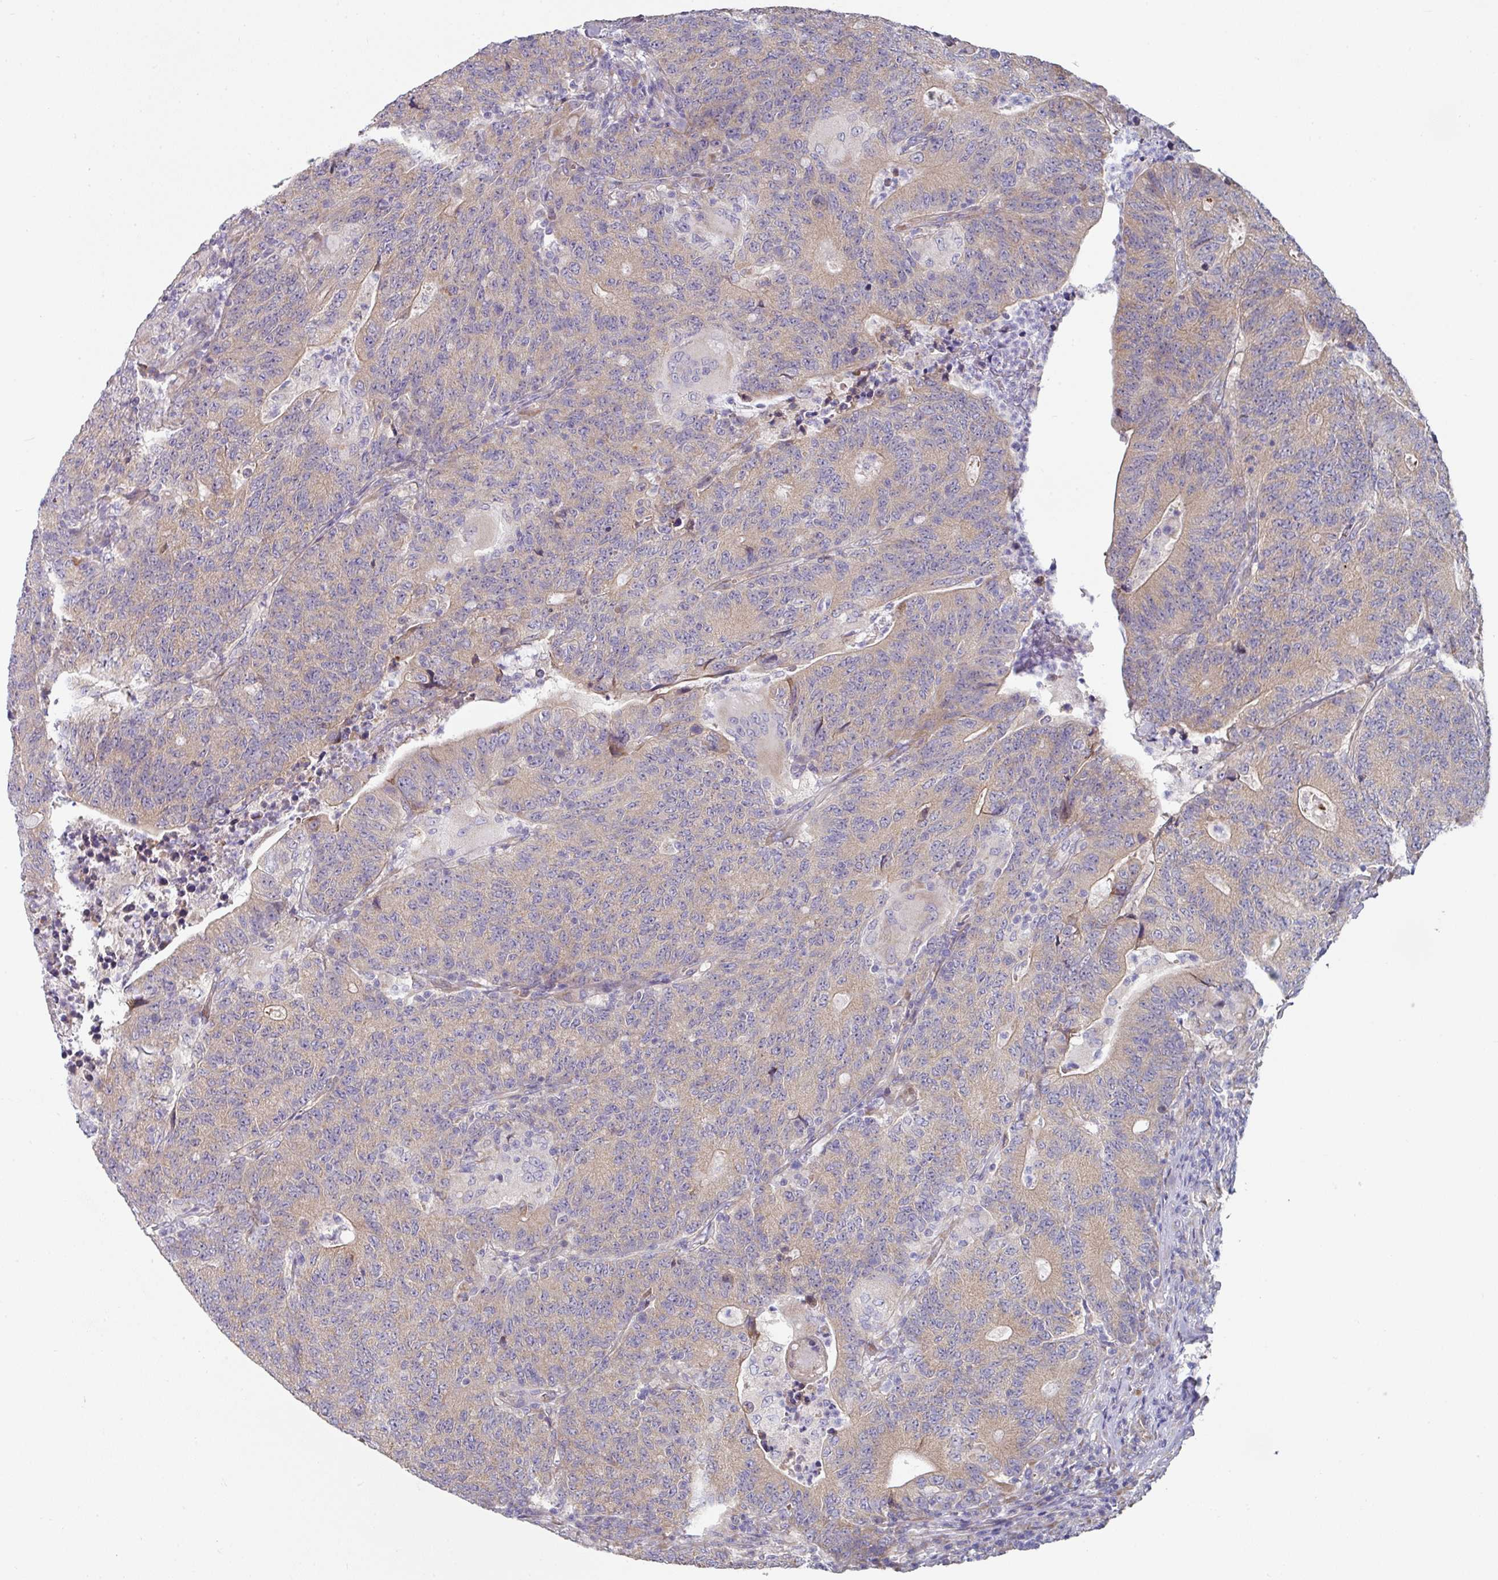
{"staining": {"intensity": "weak", "quantity": "<25%", "location": "cytoplasmic/membranous"}, "tissue": "colorectal cancer", "cell_type": "Tumor cells", "image_type": "cancer", "snomed": [{"axis": "morphology", "description": "Adenocarcinoma, NOS"}, {"axis": "topography", "description": "Colon"}], "caption": "IHC photomicrograph of colorectal cancer (adenocarcinoma) stained for a protein (brown), which demonstrates no positivity in tumor cells.", "gene": "PYROXD2", "patient": {"sex": "female", "age": 75}}